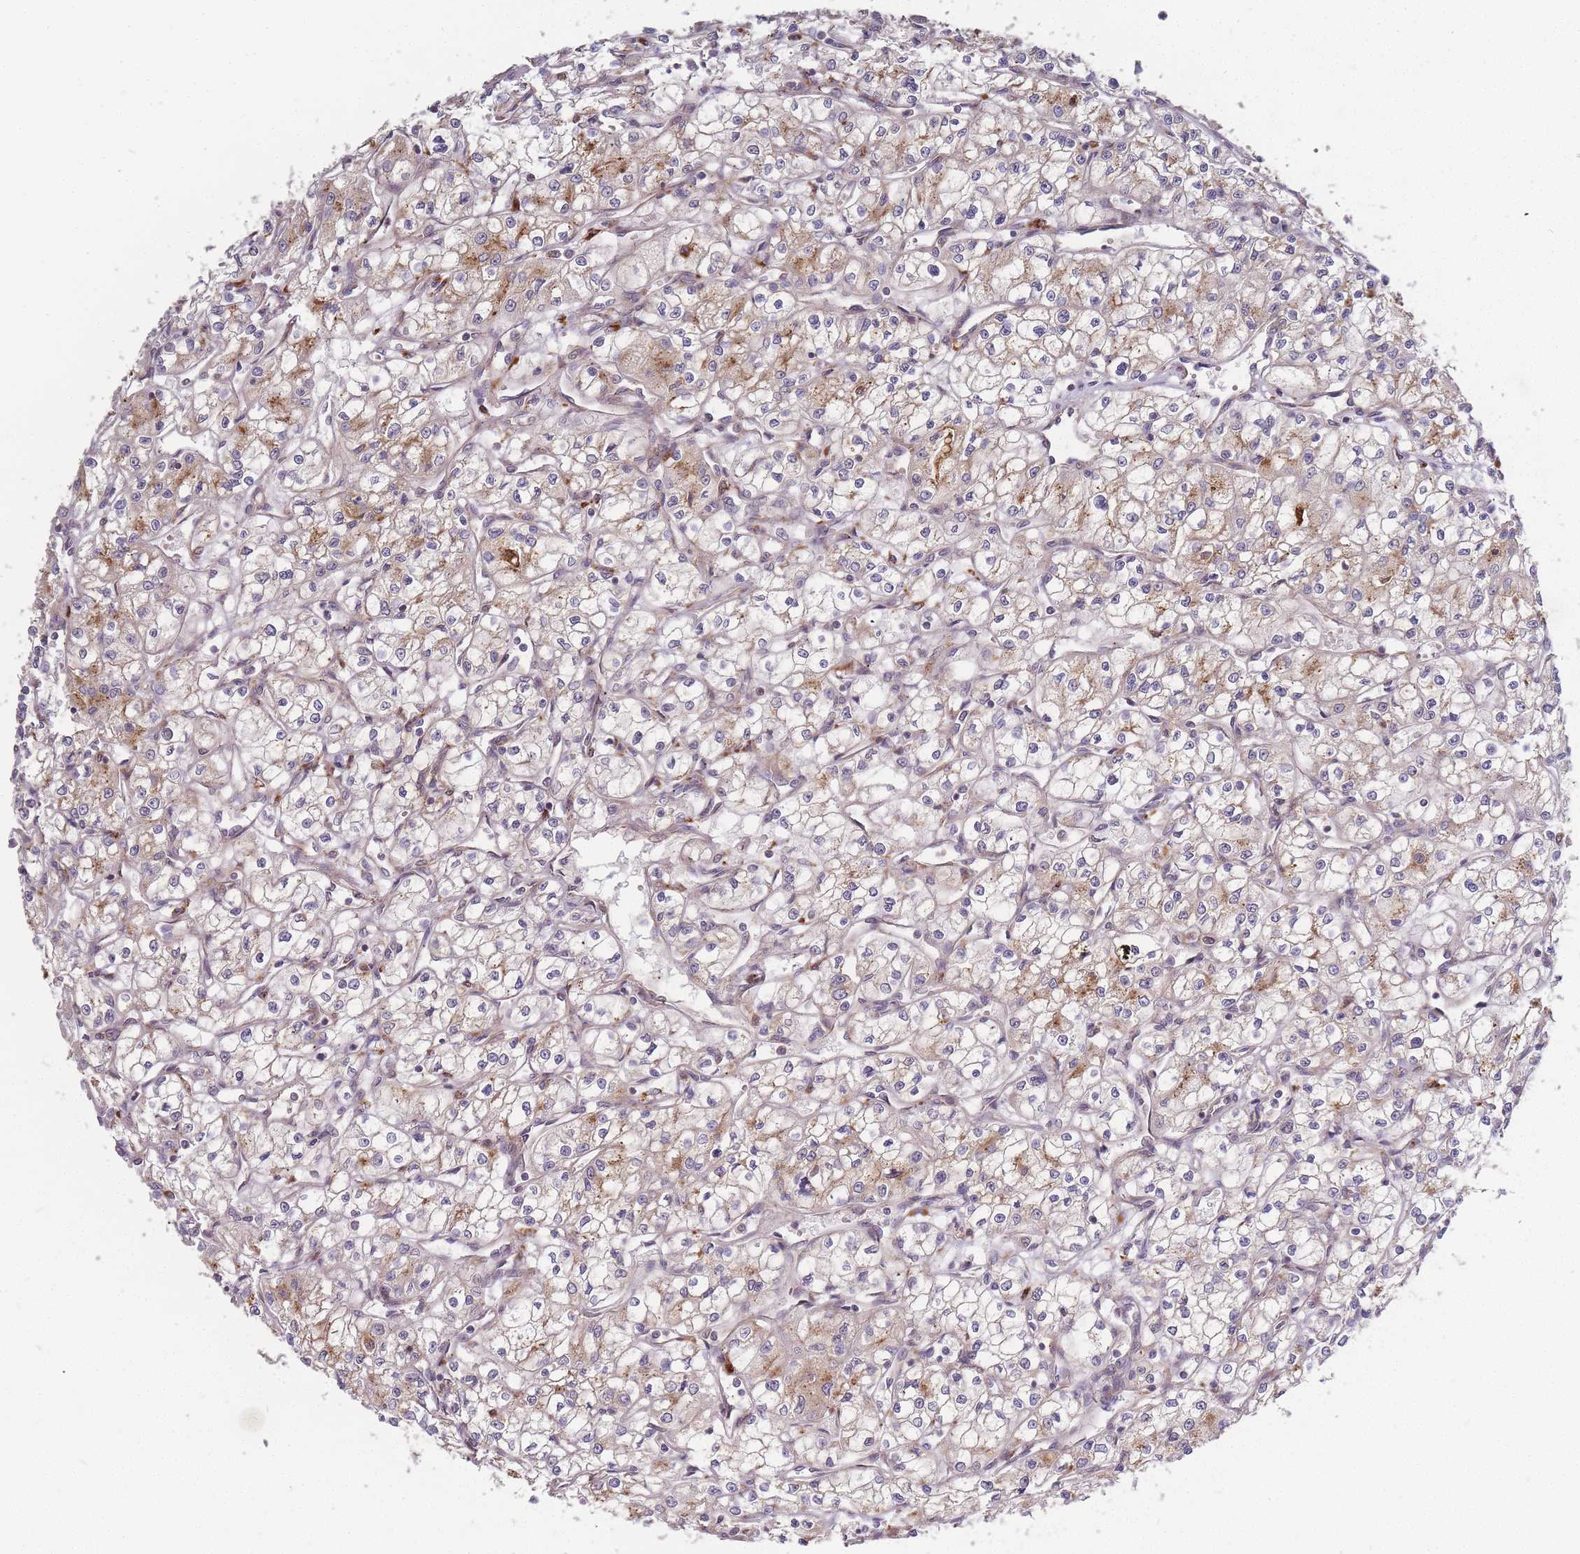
{"staining": {"intensity": "moderate", "quantity": "<25%", "location": "cytoplasmic/membranous"}, "tissue": "renal cancer", "cell_type": "Tumor cells", "image_type": "cancer", "snomed": [{"axis": "morphology", "description": "Adenocarcinoma, NOS"}, {"axis": "topography", "description": "Kidney"}], "caption": "Adenocarcinoma (renal) stained for a protein reveals moderate cytoplasmic/membranous positivity in tumor cells.", "gene": "ATG5", "patient": {"sex": "male", "age": 59}}